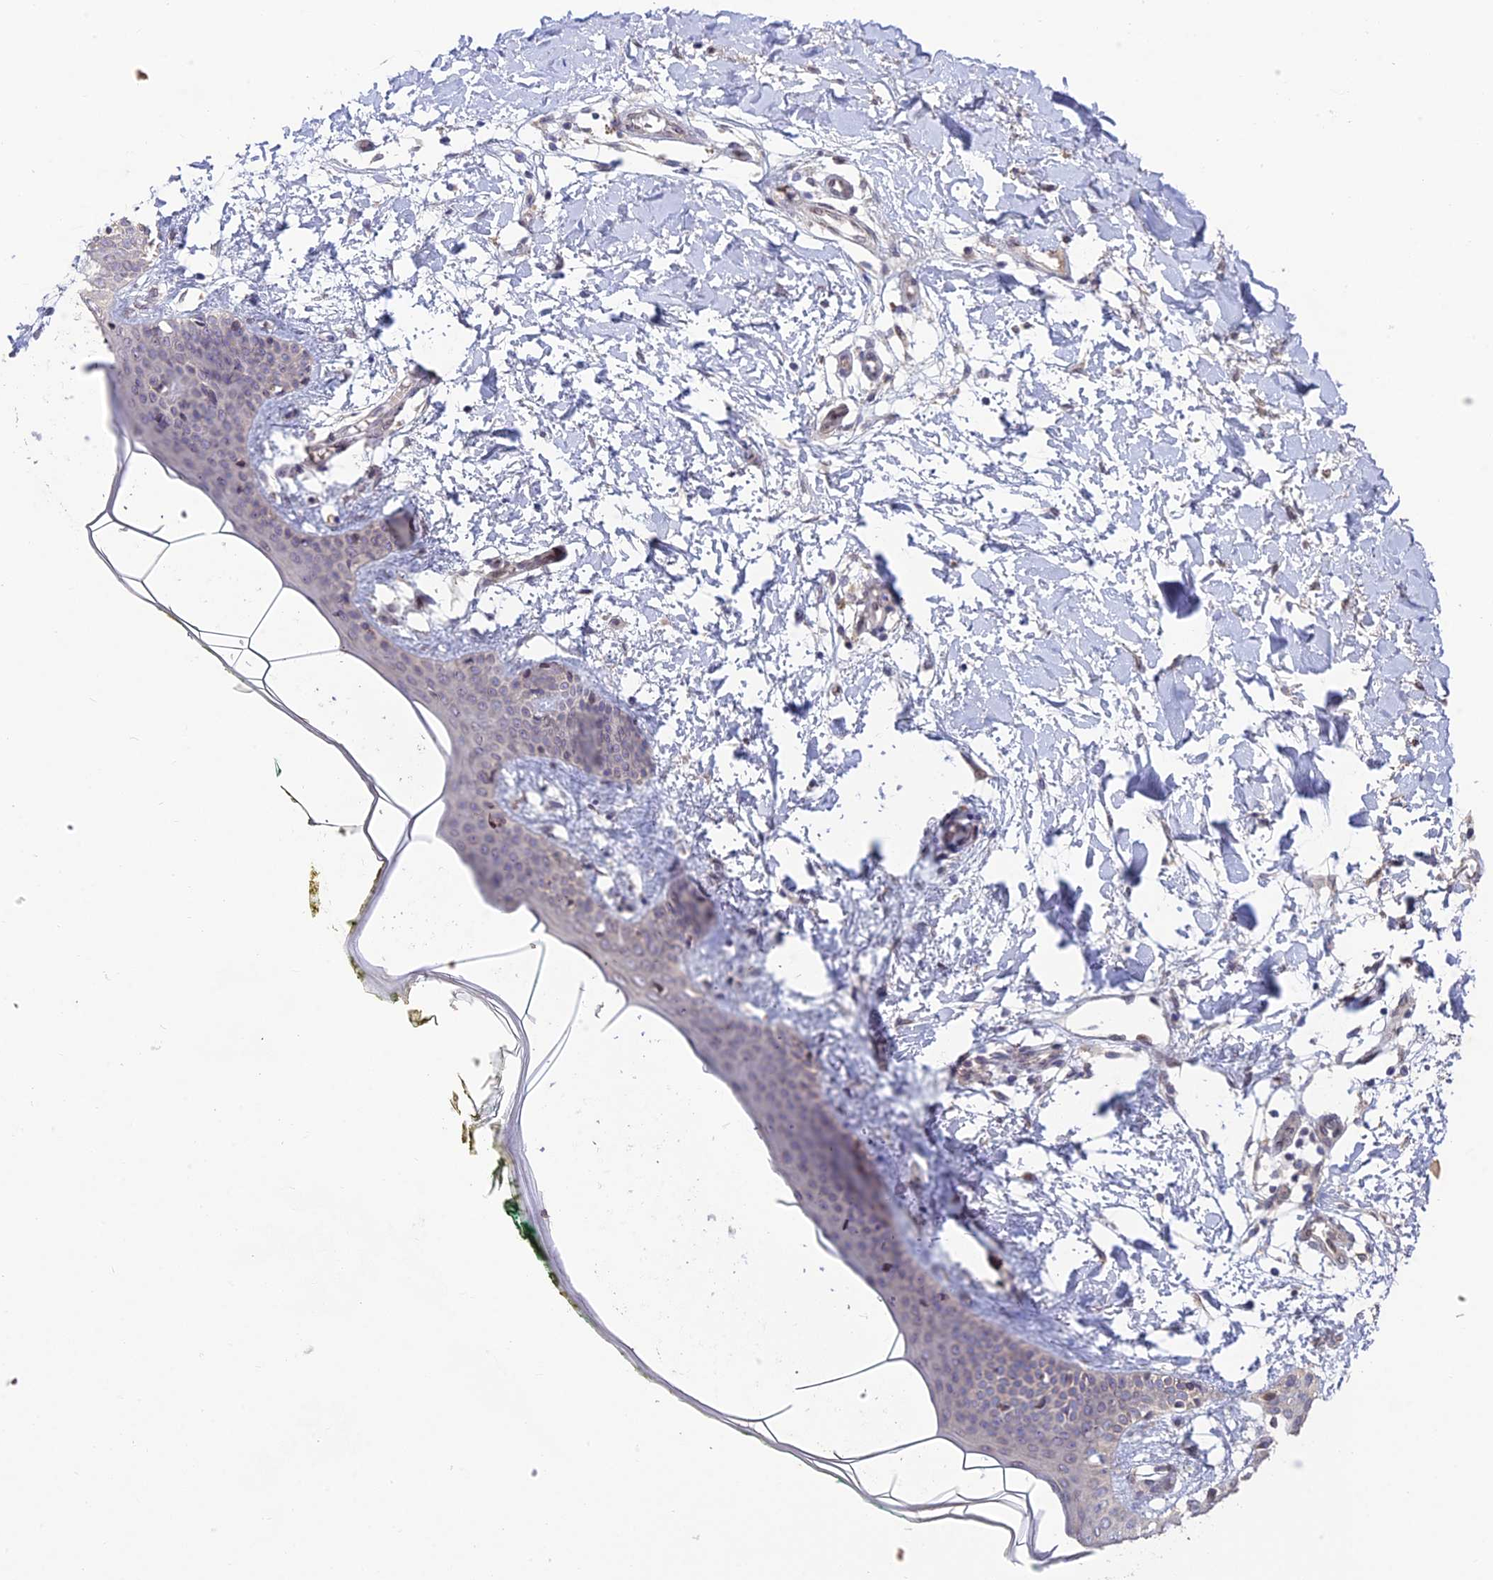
{"staining": {"intensity": "weak", "quantity": ">75%", "location": "cytoplasmic/membranous,nuclear"}, "tissue": "skin", "cell_type": "Fibroblasts", "image_type": "normal", "snomed": [{"axis": "morphology", "description": "Normal tissue, NOS"}, {"axis": "topography", "description": "Skin"}], "caption": "An immunohistochemistry (IHC) histopathology image of normal tissue is shown. Protein staining in brown highlights weak cytoplasmic/membranous,nuclear positivity in skin within fibroblasts.", "gene": "MGAT2", "patient": {"sex": "female", "age": 34}}